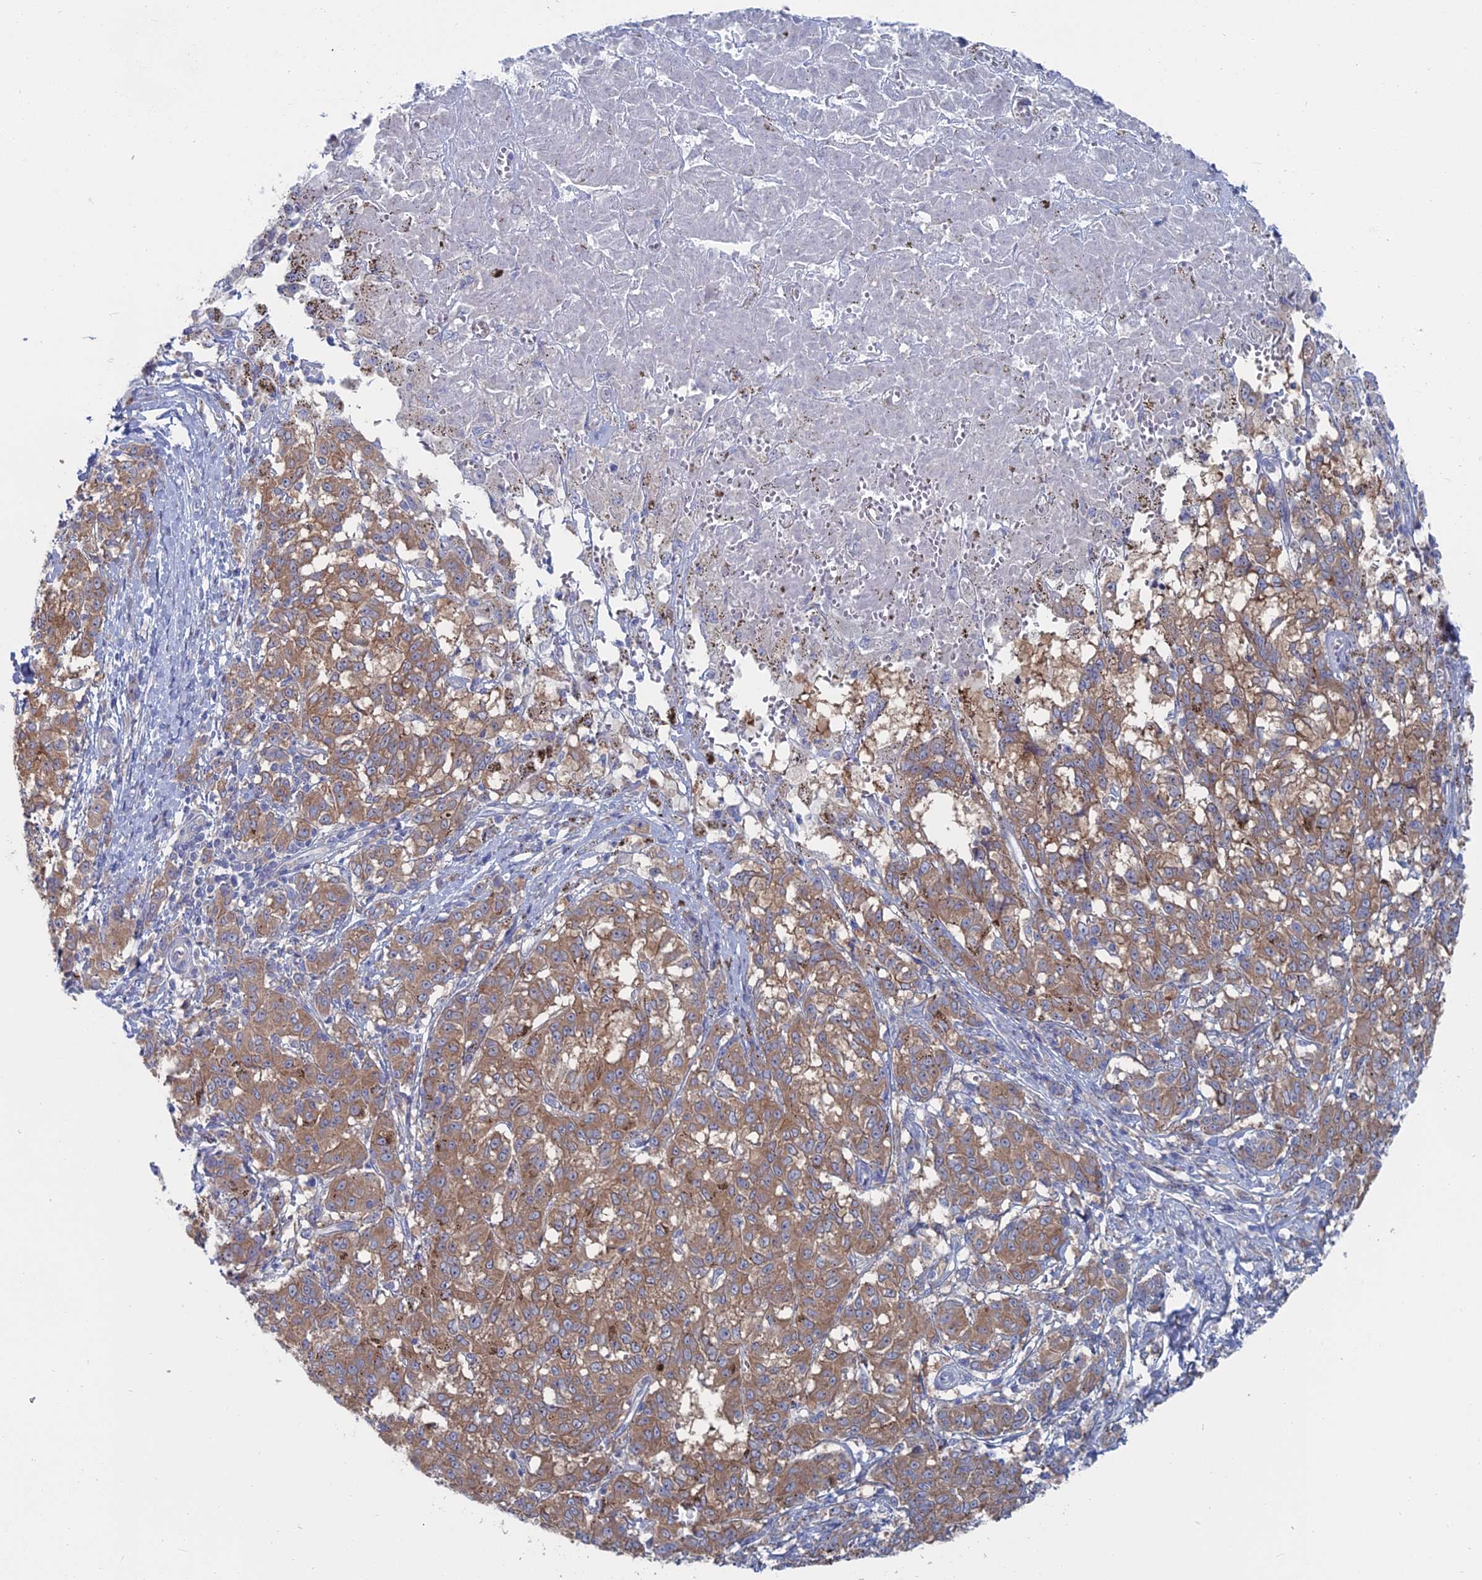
{"staining": {"intensity": "moderate", "quantity": ">75%", "location": "cytoplasmic/membranous"}, "tissue": "melanoma", "cell_type": "Tumor cells", "image_type": "cancer", "snomed": [{"axis": "morphology", "description": "Malignant melanoma, NOS"}, {"axis": "topography", "description": "Skin"}], "caption": "Immunohistochemistry staining of melanoma, which reveals medium levels of moderate cytoplasmic/membranous positivity in approximately >75% of tumor cells indicating moderate cytoplasmic/membranous protein staining. The staining was performed using DAB (brown) for protein detection and nuclei were counterstained in hematoxylin (blue).", "gene": "CCDC149", "patient": {"sex": "female", "age": 72}}